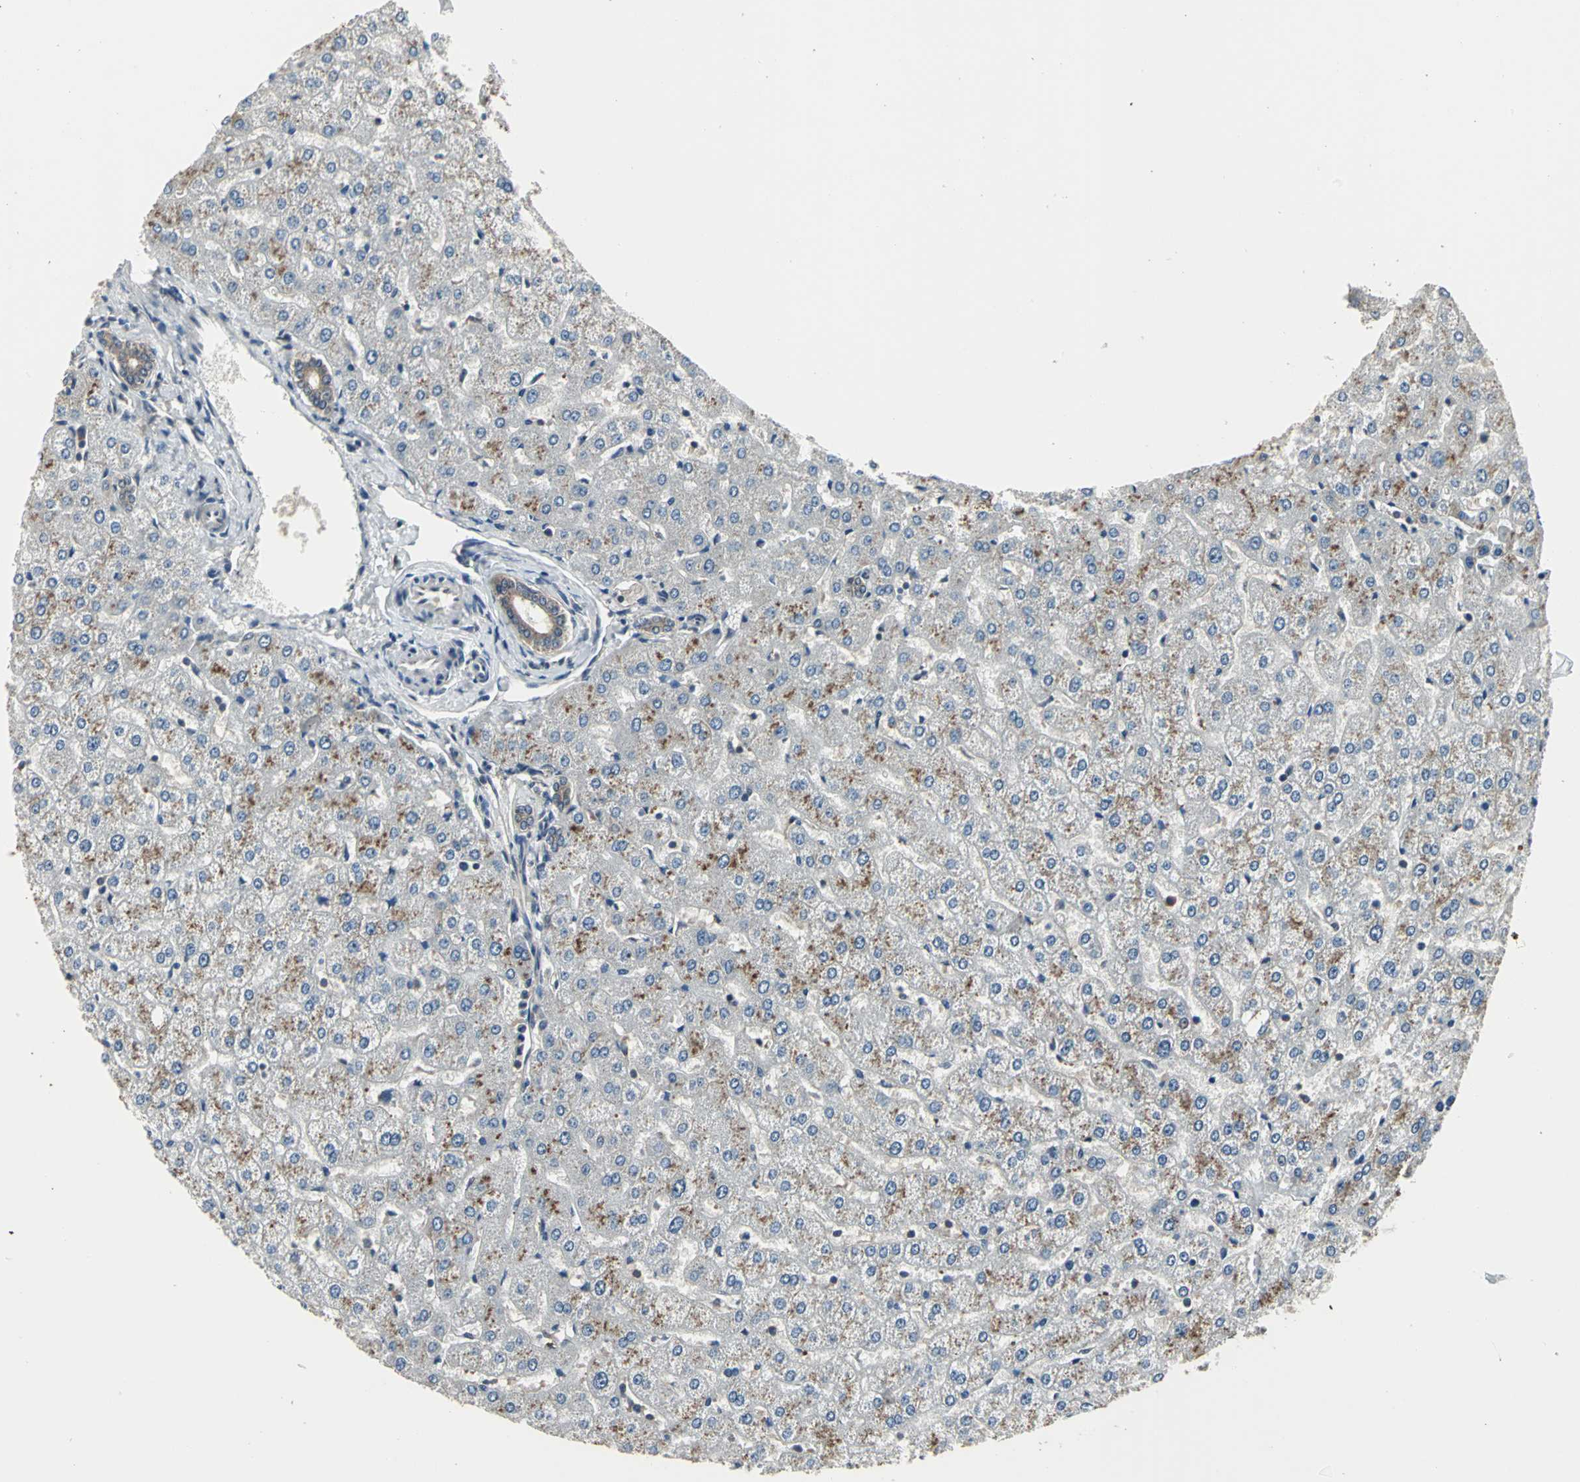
{"staining": {"intensity": "weak", "quantity": ">75%", "location": "cytoplasmic/membranous"}, "tissue": "liver", "cell_type": "Cholangiocytes", "image_type": "normal", "snomed": [{"axis": "morphology", "description": "Normal tissue, NOS"}, {"axis": "morphology", "description": "Fibrosis, NOS"}, {"axis": "topography", "description": "Liver"}], "caption": "Immunohistochemical staining of normal human liver shows >75% levels of weak cytoplasmic/membranous protein staining in about >75% of cholangiocytes.", "gene": "PFDN1", "patient": {"sex": "female", "age": 29}}